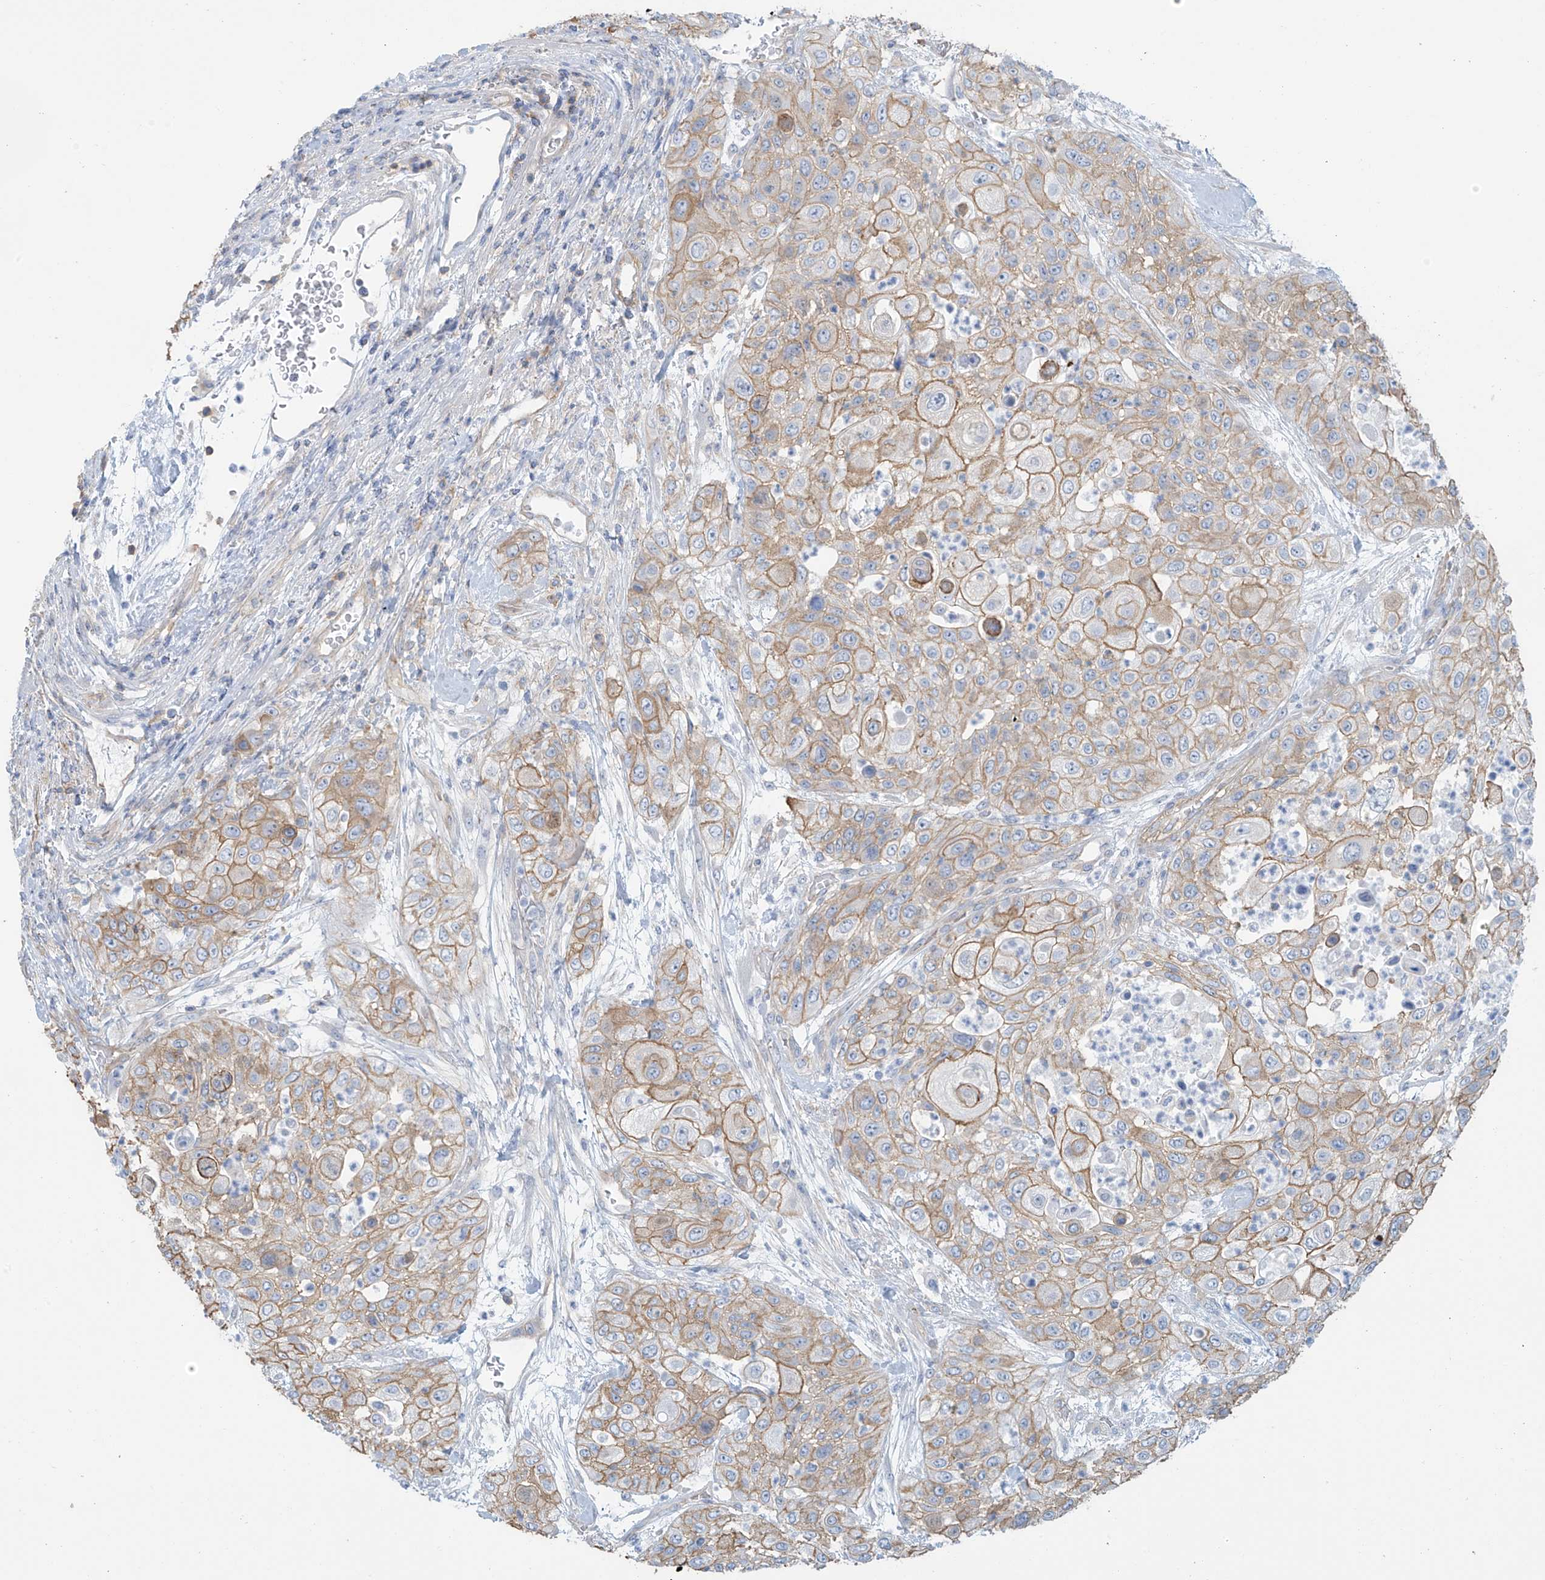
{"staining": {"intensity": "moderate", "quantity": ">75%", "location": "cytoplasmic/membranous"}, "tissue": "urothelial cancer", "cell_type": "Tumor cells", "image_type": "cancer", "snomed": [{"axis": "morphology", "description": "Urothelial carcinoma, High grade"}, {"axis": "topography", "description": "Urinary bladder"}], "caption": "About >75% of tumor cells in urothelial cancer display moderate cytoplasmic/membranous protein staining as visualized by brown immunohistochemical staining.", "gene": "ZNF846", "patient": {"sex": "female", "age": 79}}